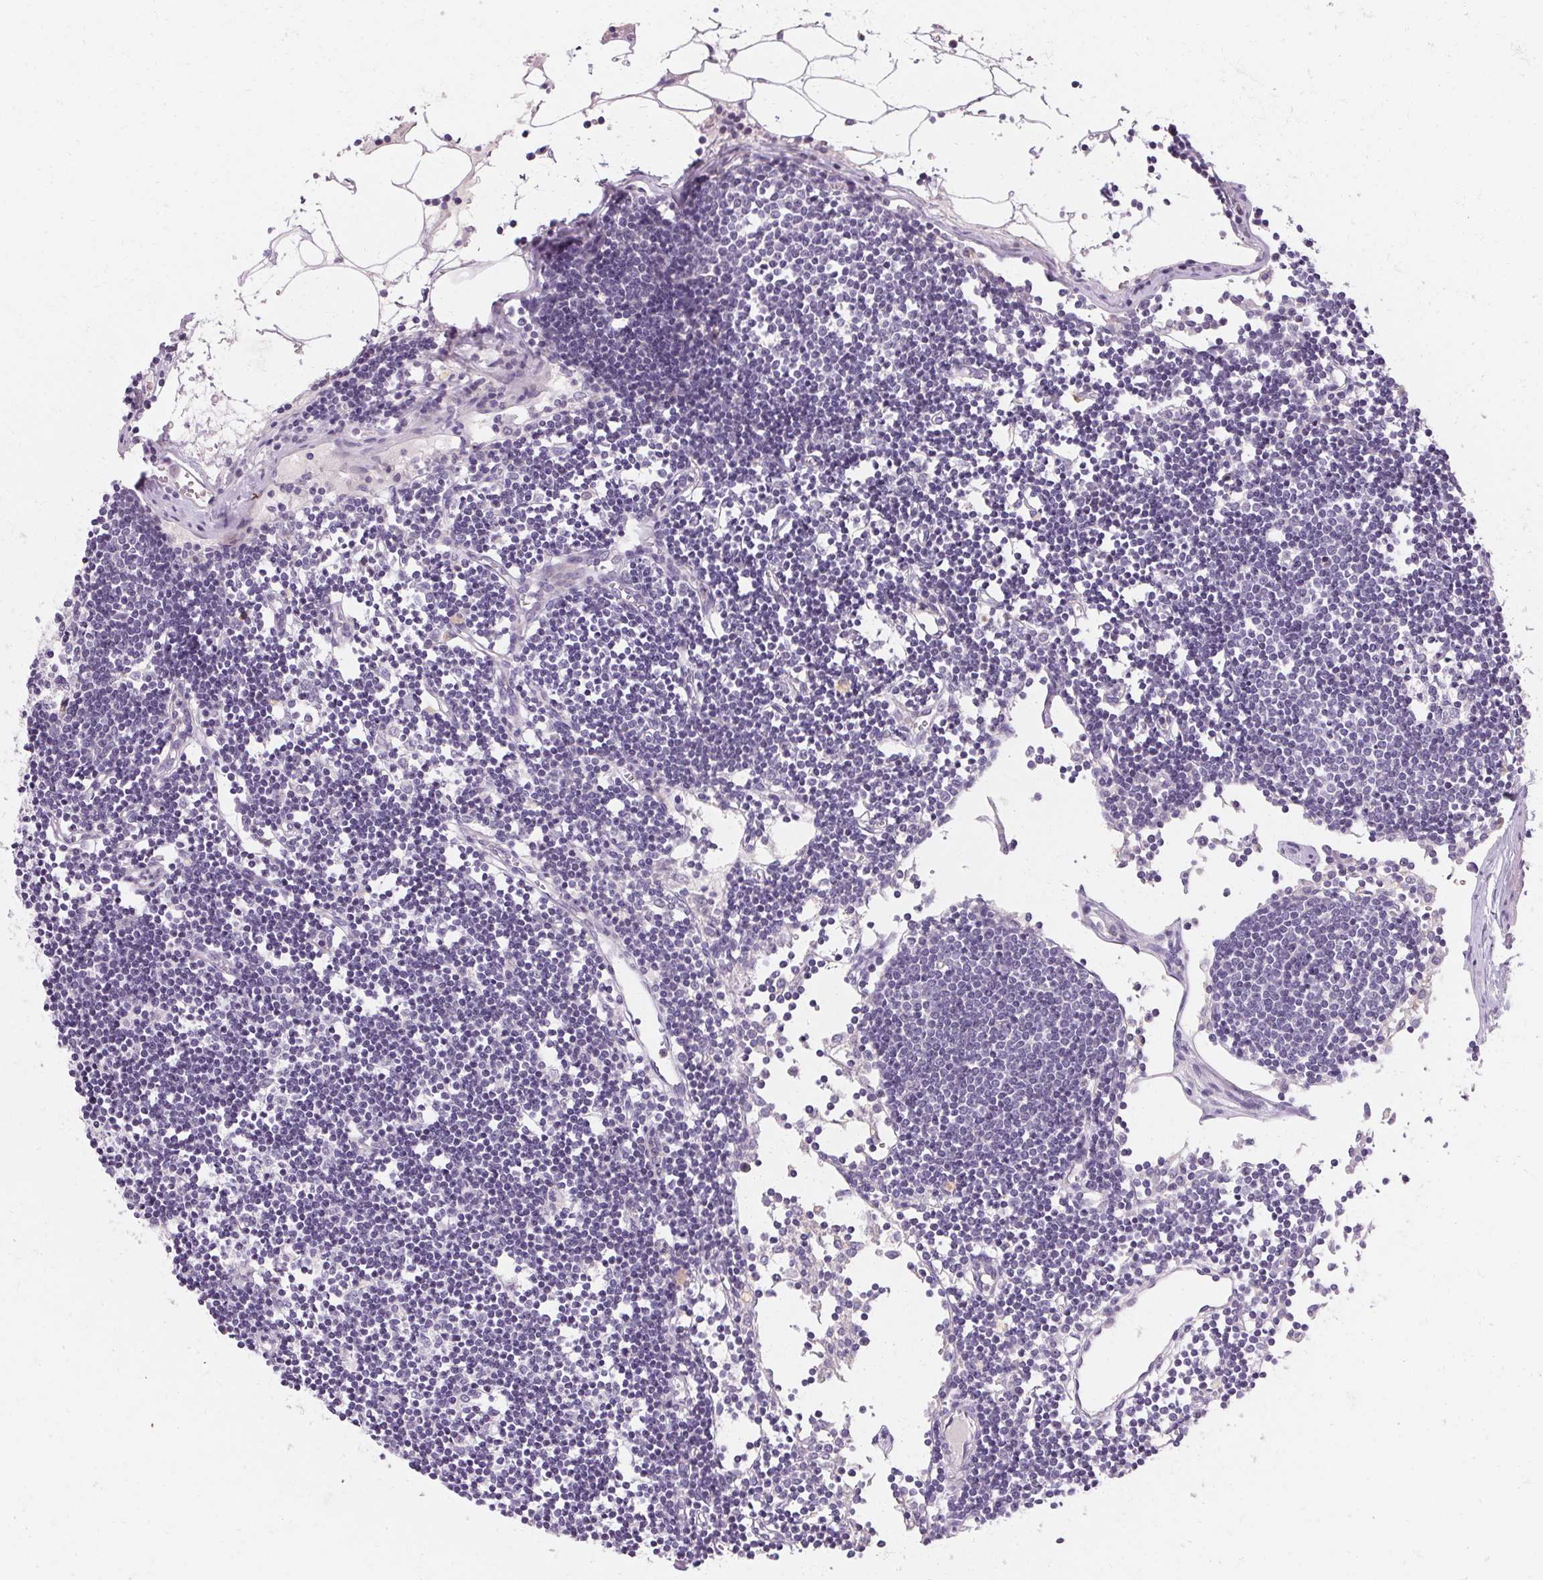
{"staining": {"intensity": "negative", "quantity": "none", "location": "none"}, "tissue": "lymph node", "cell_type": "Non-germinal center cells", "image_type": "normal", "snomed": [{"axis": "morphology", "description": "Normal tissue, NOS"}, {"axis": "topography", "description": "Lymph node"}], "caption": "This is a image of IHC staining of unremarkable lymph node, which shows no expression in non-germinal center cells. (DAB IHC visualized using brightfield microscopy, high magnification).", "gene": "TRIP13", "patient": {"sex": "female", "age": 65}}